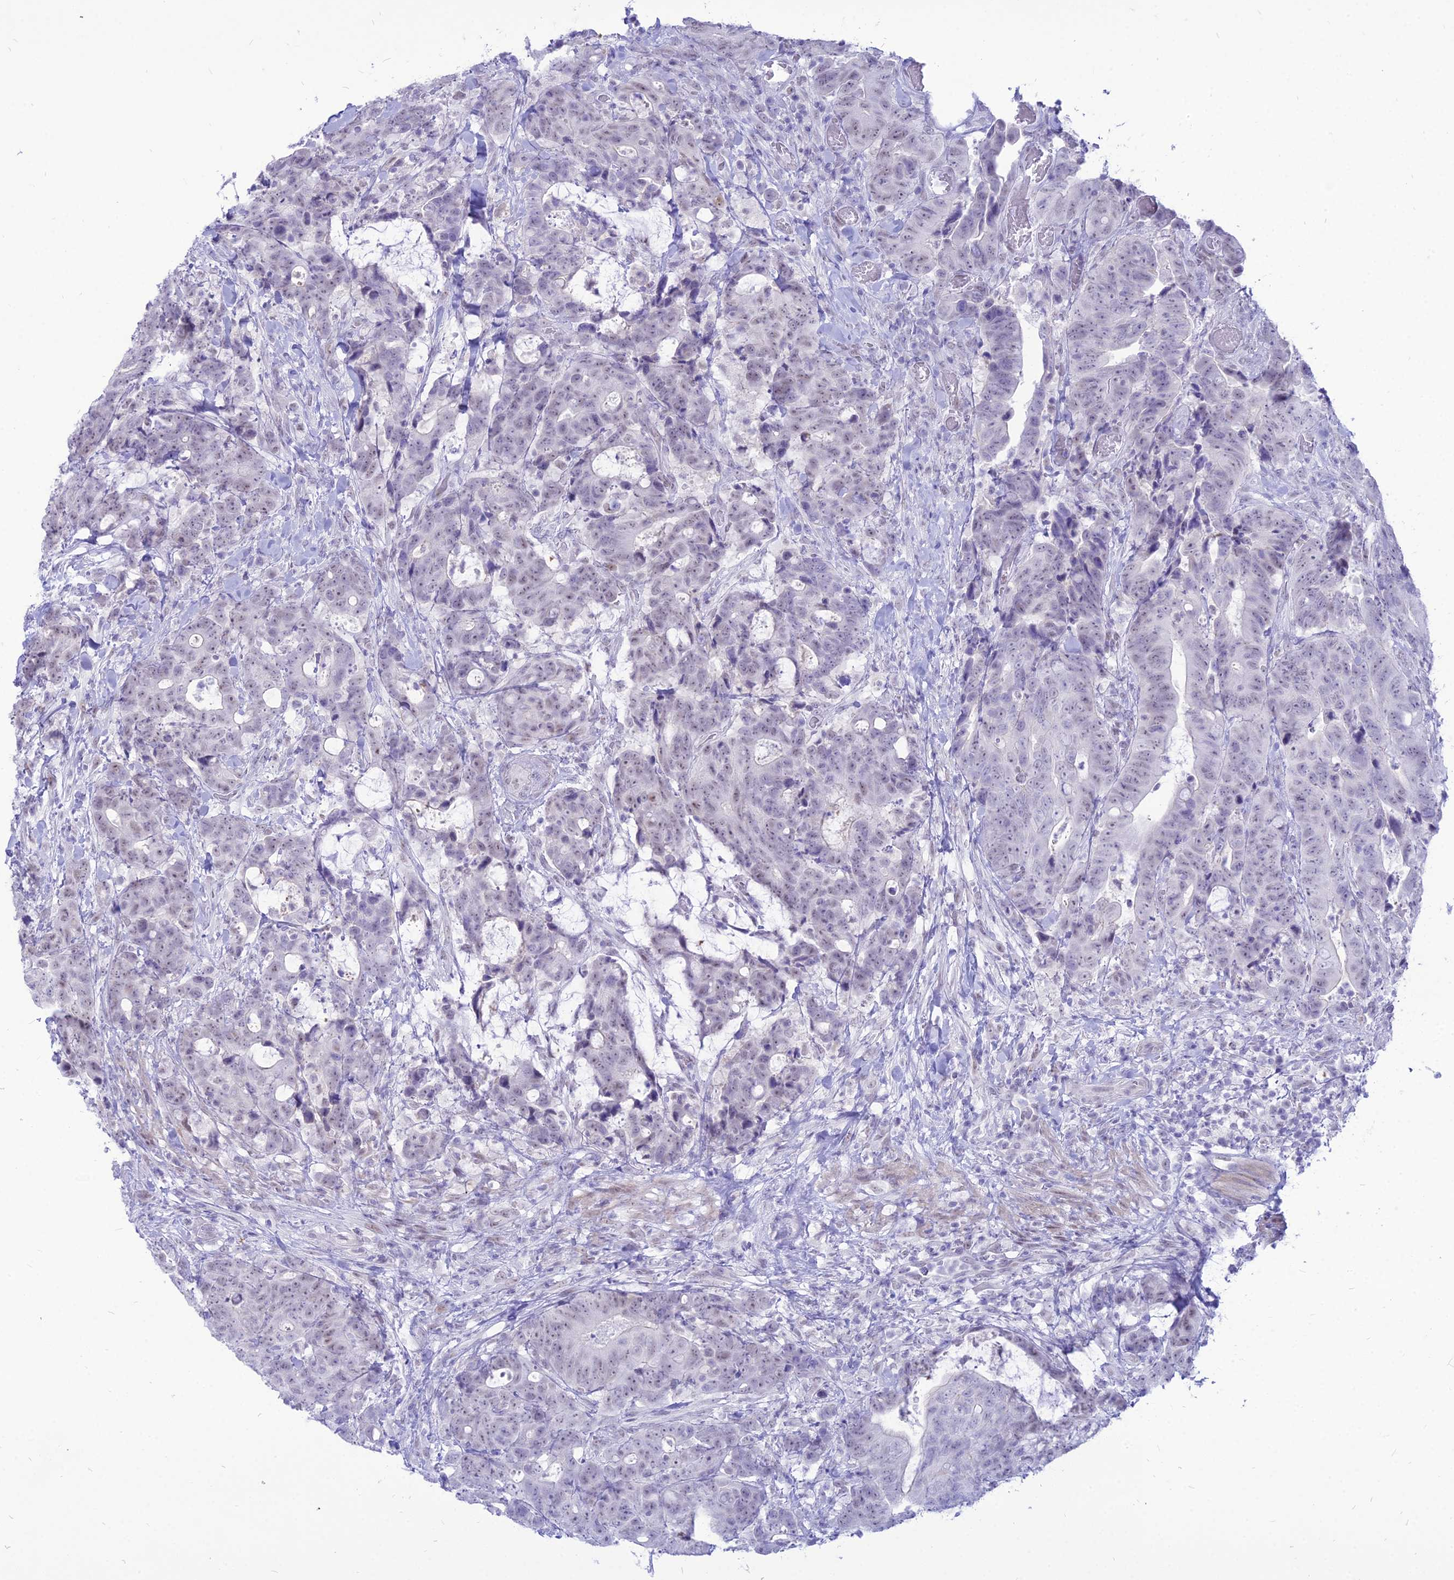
{"staining": {"intensity": "weak", "quantity": "25%-75%", "location": "nuclear"}, "tissue": "colorectal cancer", "cell_type": "Tumor cells", "image_type": "cancer", "snomed": [{"axis": "morphology", "description": "Adenocarcinoma, NOS"}, {"axis": "topography", "description": "Colon"}], "caption": "Colorectal cancer (adenocarcinoma) stained with DAB immunohistochemistry (IHC) reveals low levels of weak nuclear expression in about 25%-75% of tumor cells. (DAB IHC, brown staining for protein, blue staining for nuclei).", "gene": "DHX40", "patient": {"sex": "female", "age": 82}}